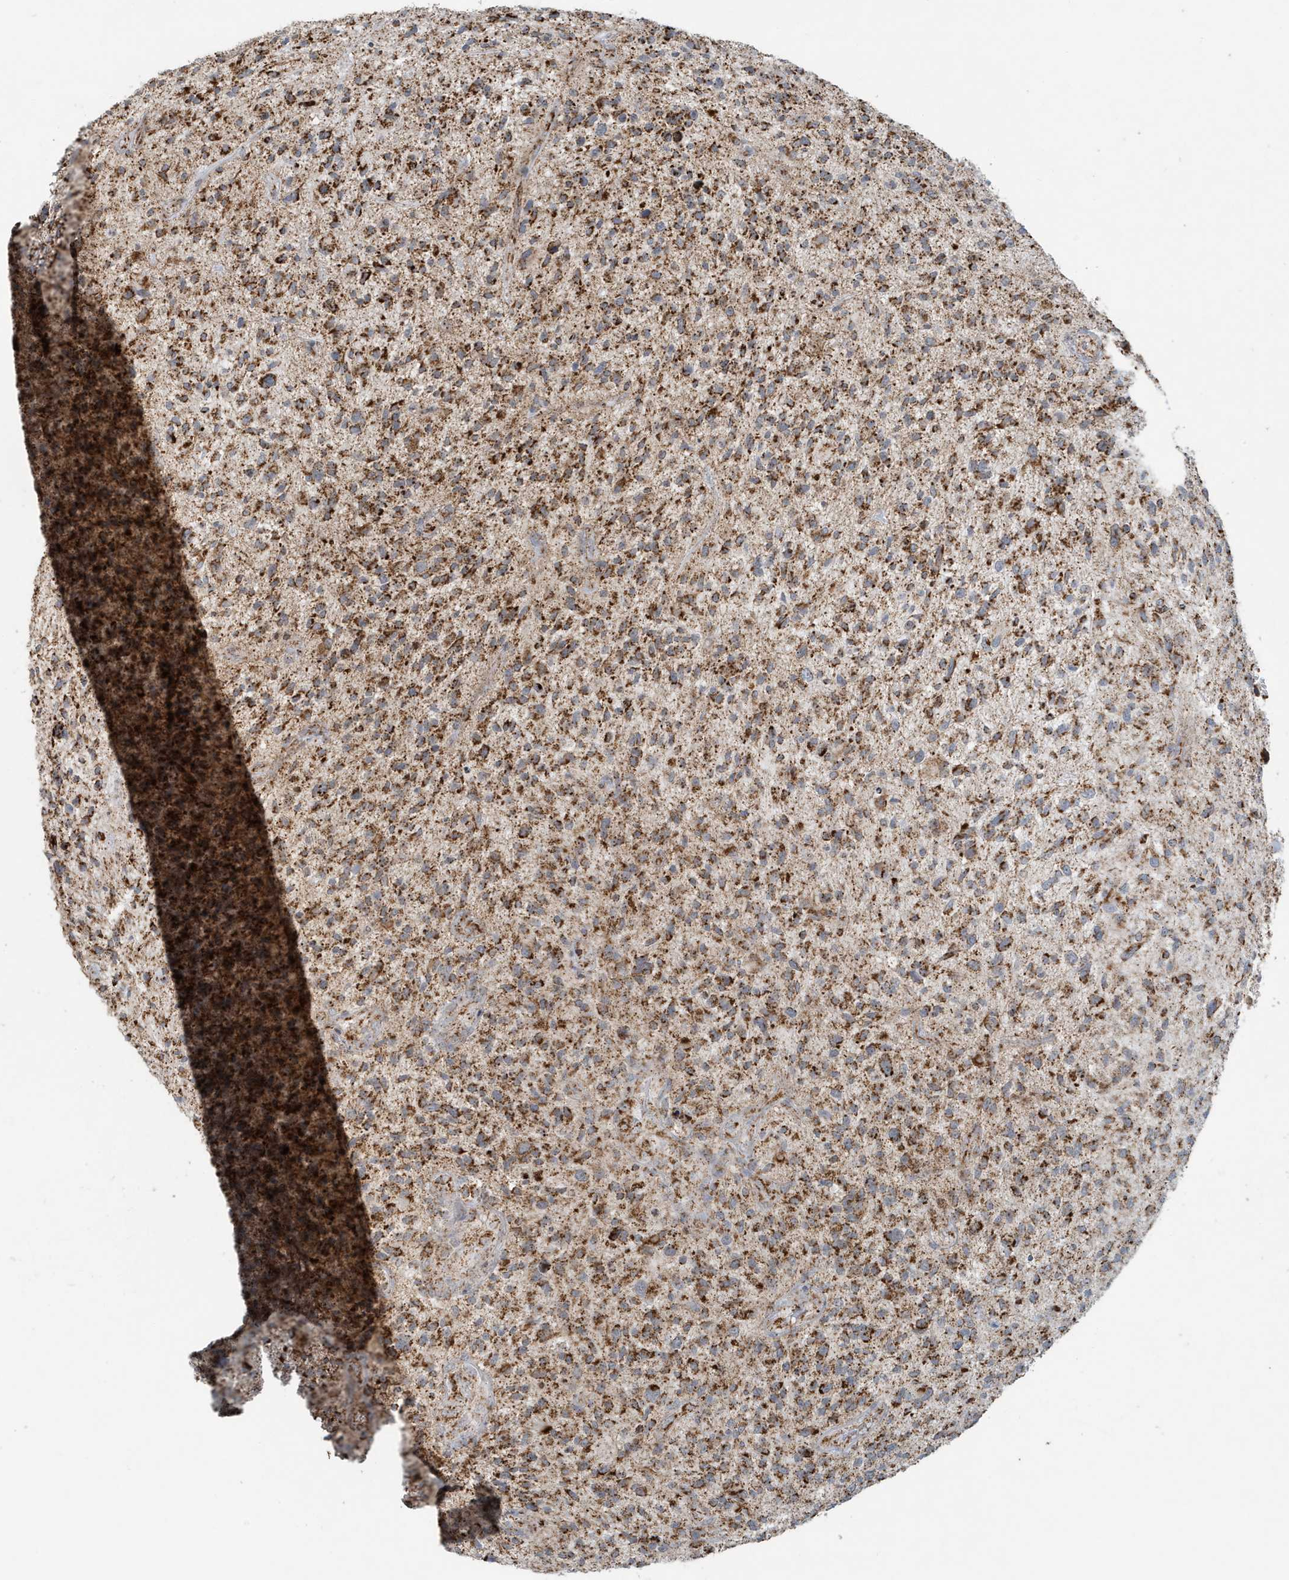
{"staining": {"intensity": "strong", "quantity": ">75%", "location": "cytoplasmic/membranous"}, "tissue": "glioma", "cell_type": "Tumor cells", "image_type": "cancer", "snomed": [{"axis": "morphology", "description": "Glioma, malignant, High grade"}, {"axis": "topography", "description": "Brain"}], "caption": "About >75% of tumor cells in malignant glioma (high-grade) demonstrate strong cytoplasmic/membranous protein staining as visualized by brown immunohistochemical staining.", "gene": "MAN1A1", "patient": {"sex": "male", "age": 47}}